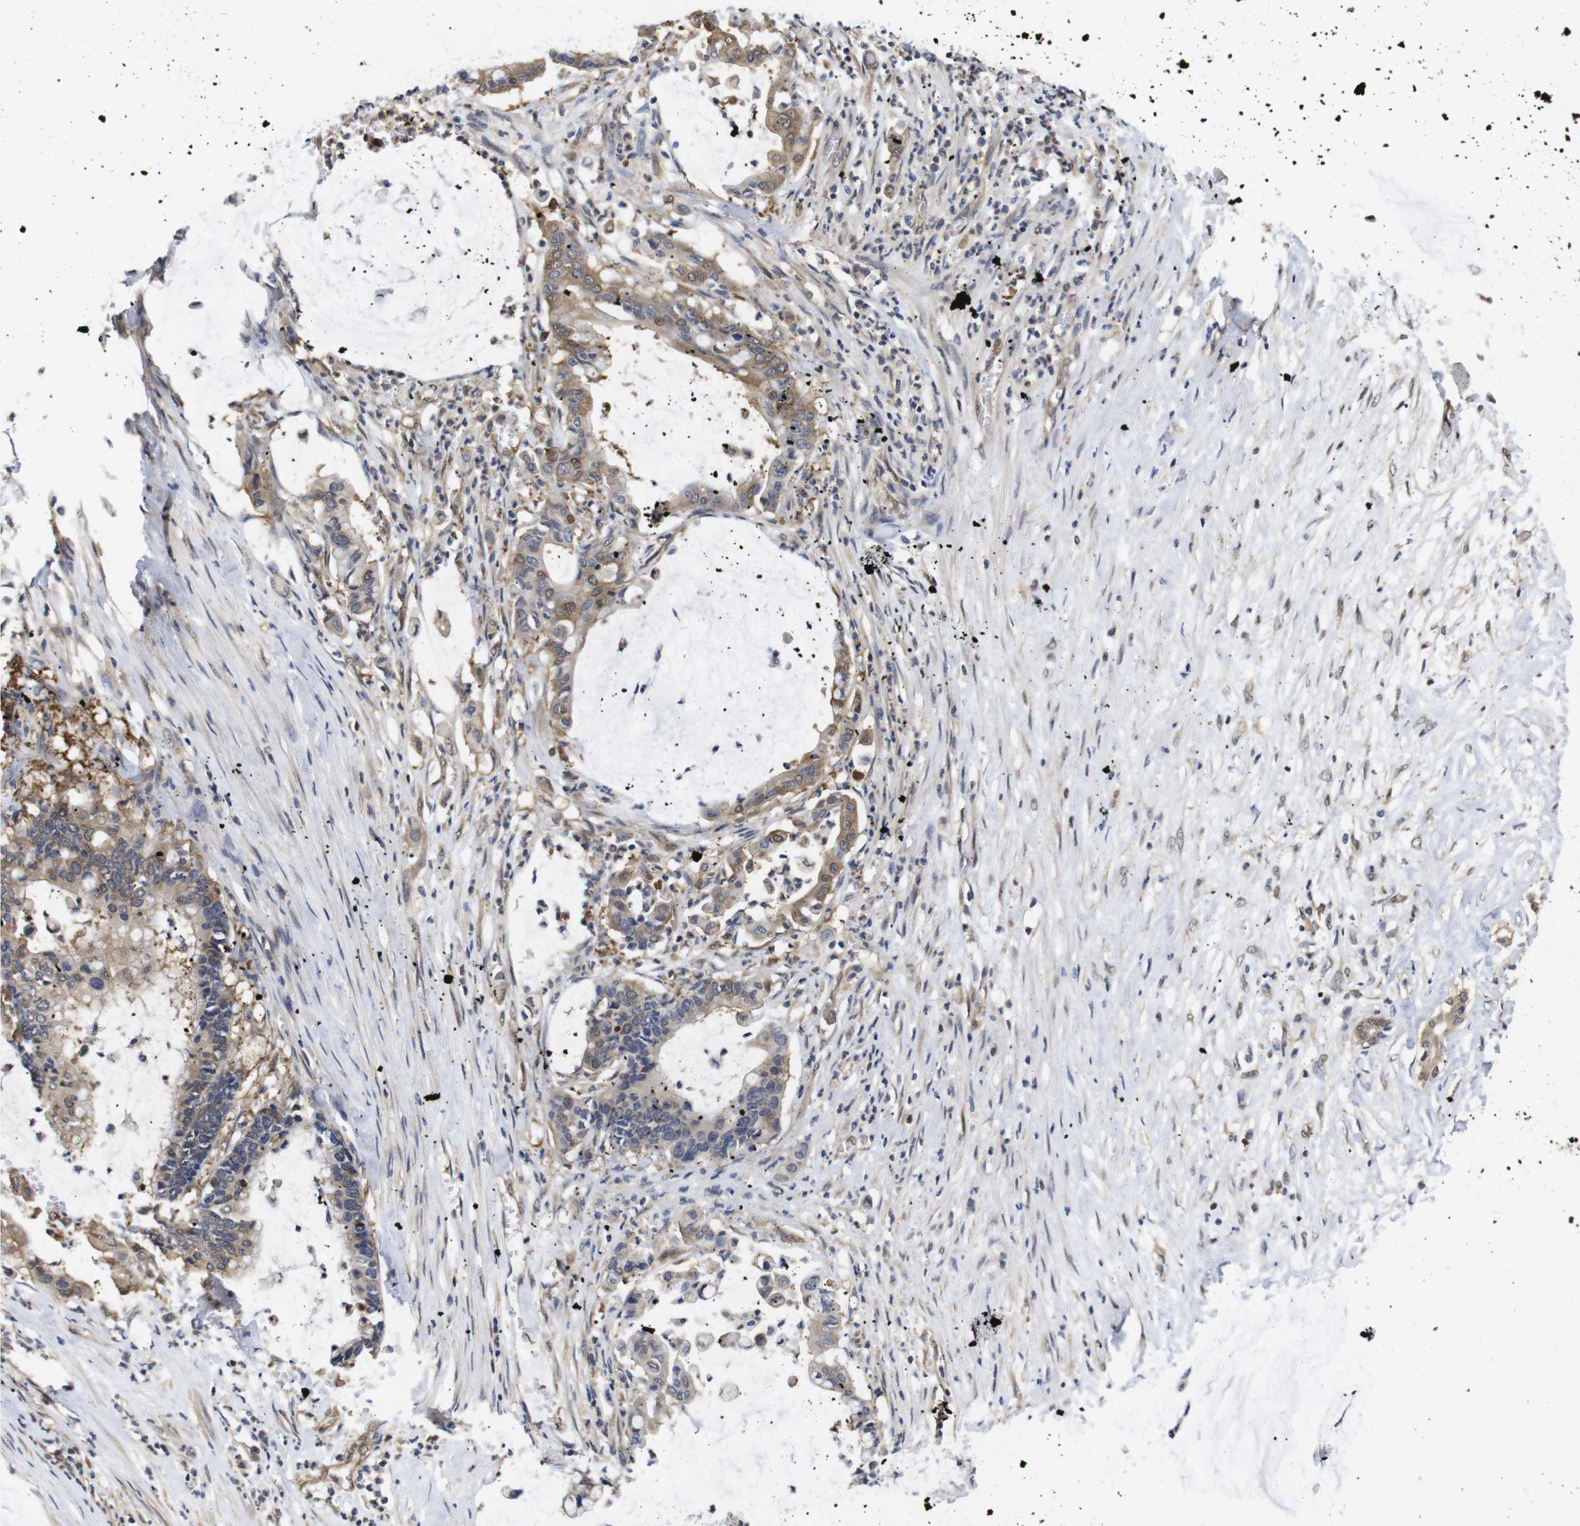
{"staining": {"intensity": "moderate", "quantity": ">75%", "location": "cytoplasmic/membranous"}, "tissue": "pancreatic cancer", "cell_type": "Tumor cells", "image_type": "cancer", "snomed": [{"axis": "morphology", "description": "Adenocarcinoma, NOS"}, {"axis": "topography", "description": "Pancreas"}], "caption": "Immunohistochemical staining of human pancreatic adenocarcinoma reveals medium levels of moderate cytoplasmic/membranous positivity in approximately >75% of tumor cells.", "gene": "SUMO3", "patient": {"sex": "male", "age": 41}}